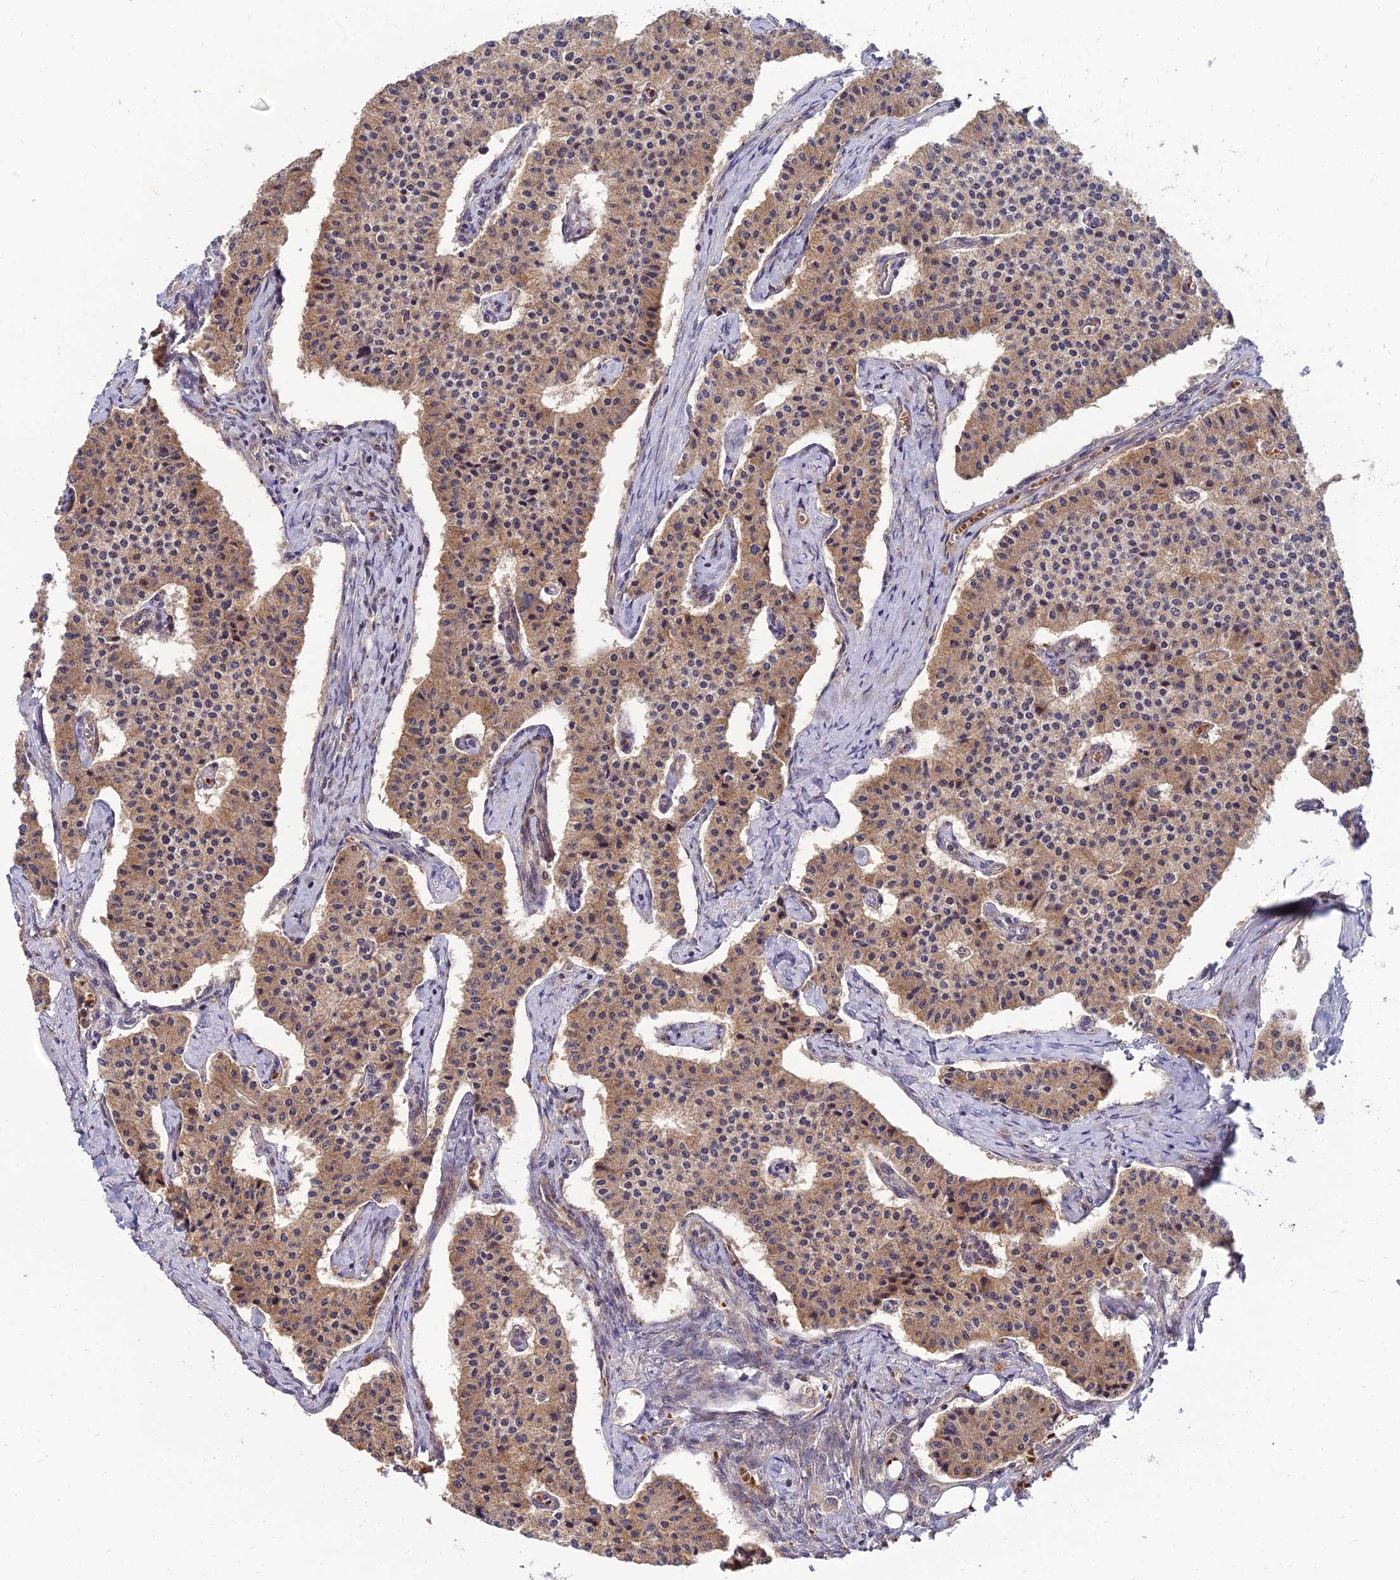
{"staining": {"intensity": "moderate", "quantity": ">75%", "location": "cytoplasmic/membranous"}, "tissue": "carcinoid", "cell_type": "Tumor cells", "image_type": "cancer", "snomed": [{"axis": "morphology", "description": "Carcinoid, malignant, NOS"}, {"axis": "topography", "description": "Colon"}], "caption": "Carcinoid stained with a brown dye shows moderate cytoplasmic/membranous positive staining in approximately >75% of tumor cells.", "gene": "NPY", "patient": {"sex": "female", "age": 52}}